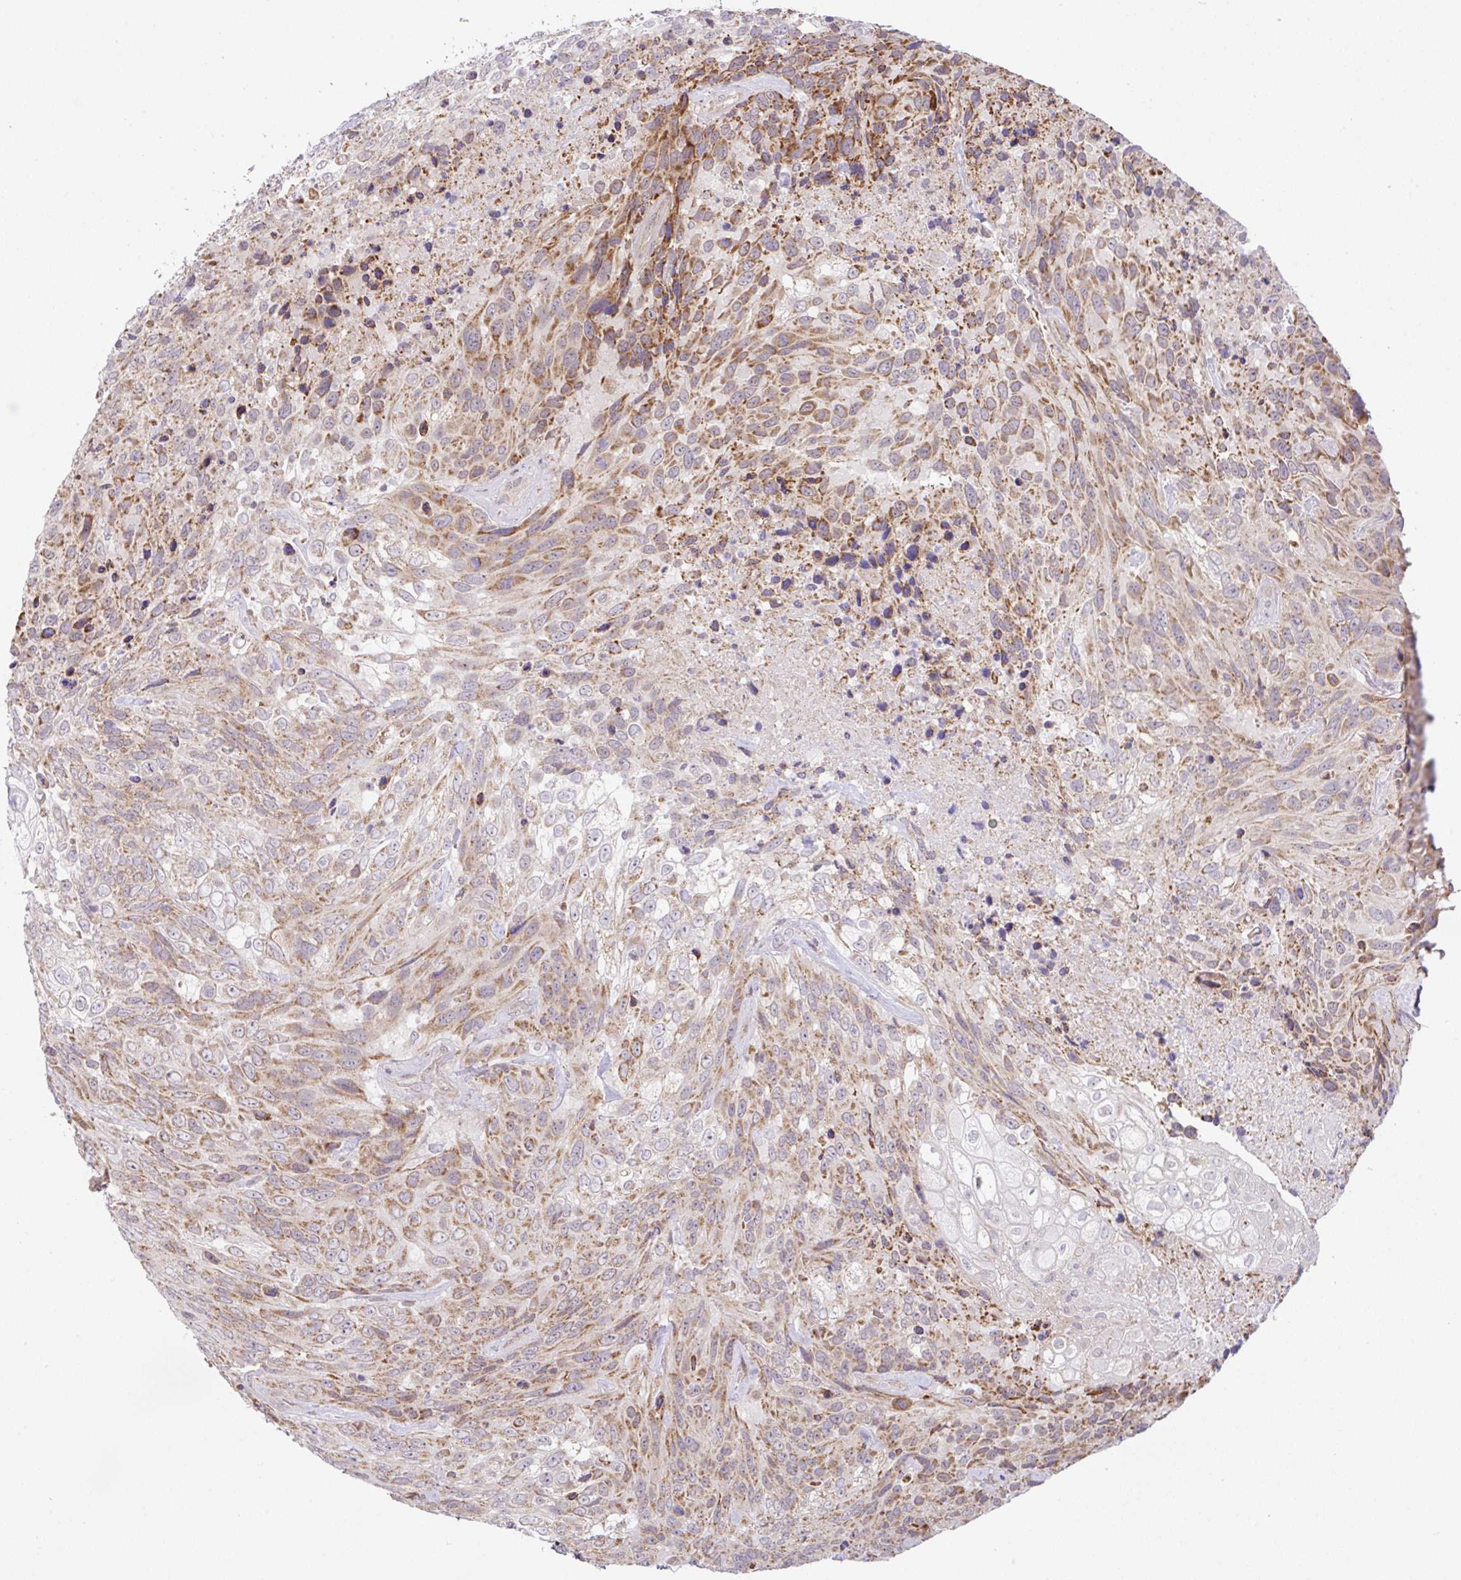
{"staining": {"intensity": "moderate", "quantity": ">75%", "location": "cytoplasmic/membranous"}, "tissue": "urothelial cancer", "cell_type": "Tumor cells", "image_type": "cancer", "snomed": [{"axis": "morphology", "description": "Urothelial carcinoma, High grade"}, {"axis": "topography", "description": "Urinary bladder"}], "caption": "Immunohistochemistry (IHC) (DAB (3,3'-diaminobenzidine)) staining of urothelial carcinoma (high-grade) shows moderate cytoplasmic/membranous protein positivity in about >75% of tumor cells.", "gene": "DLEU7", "patient": {"sex": "female", "age": 70}}